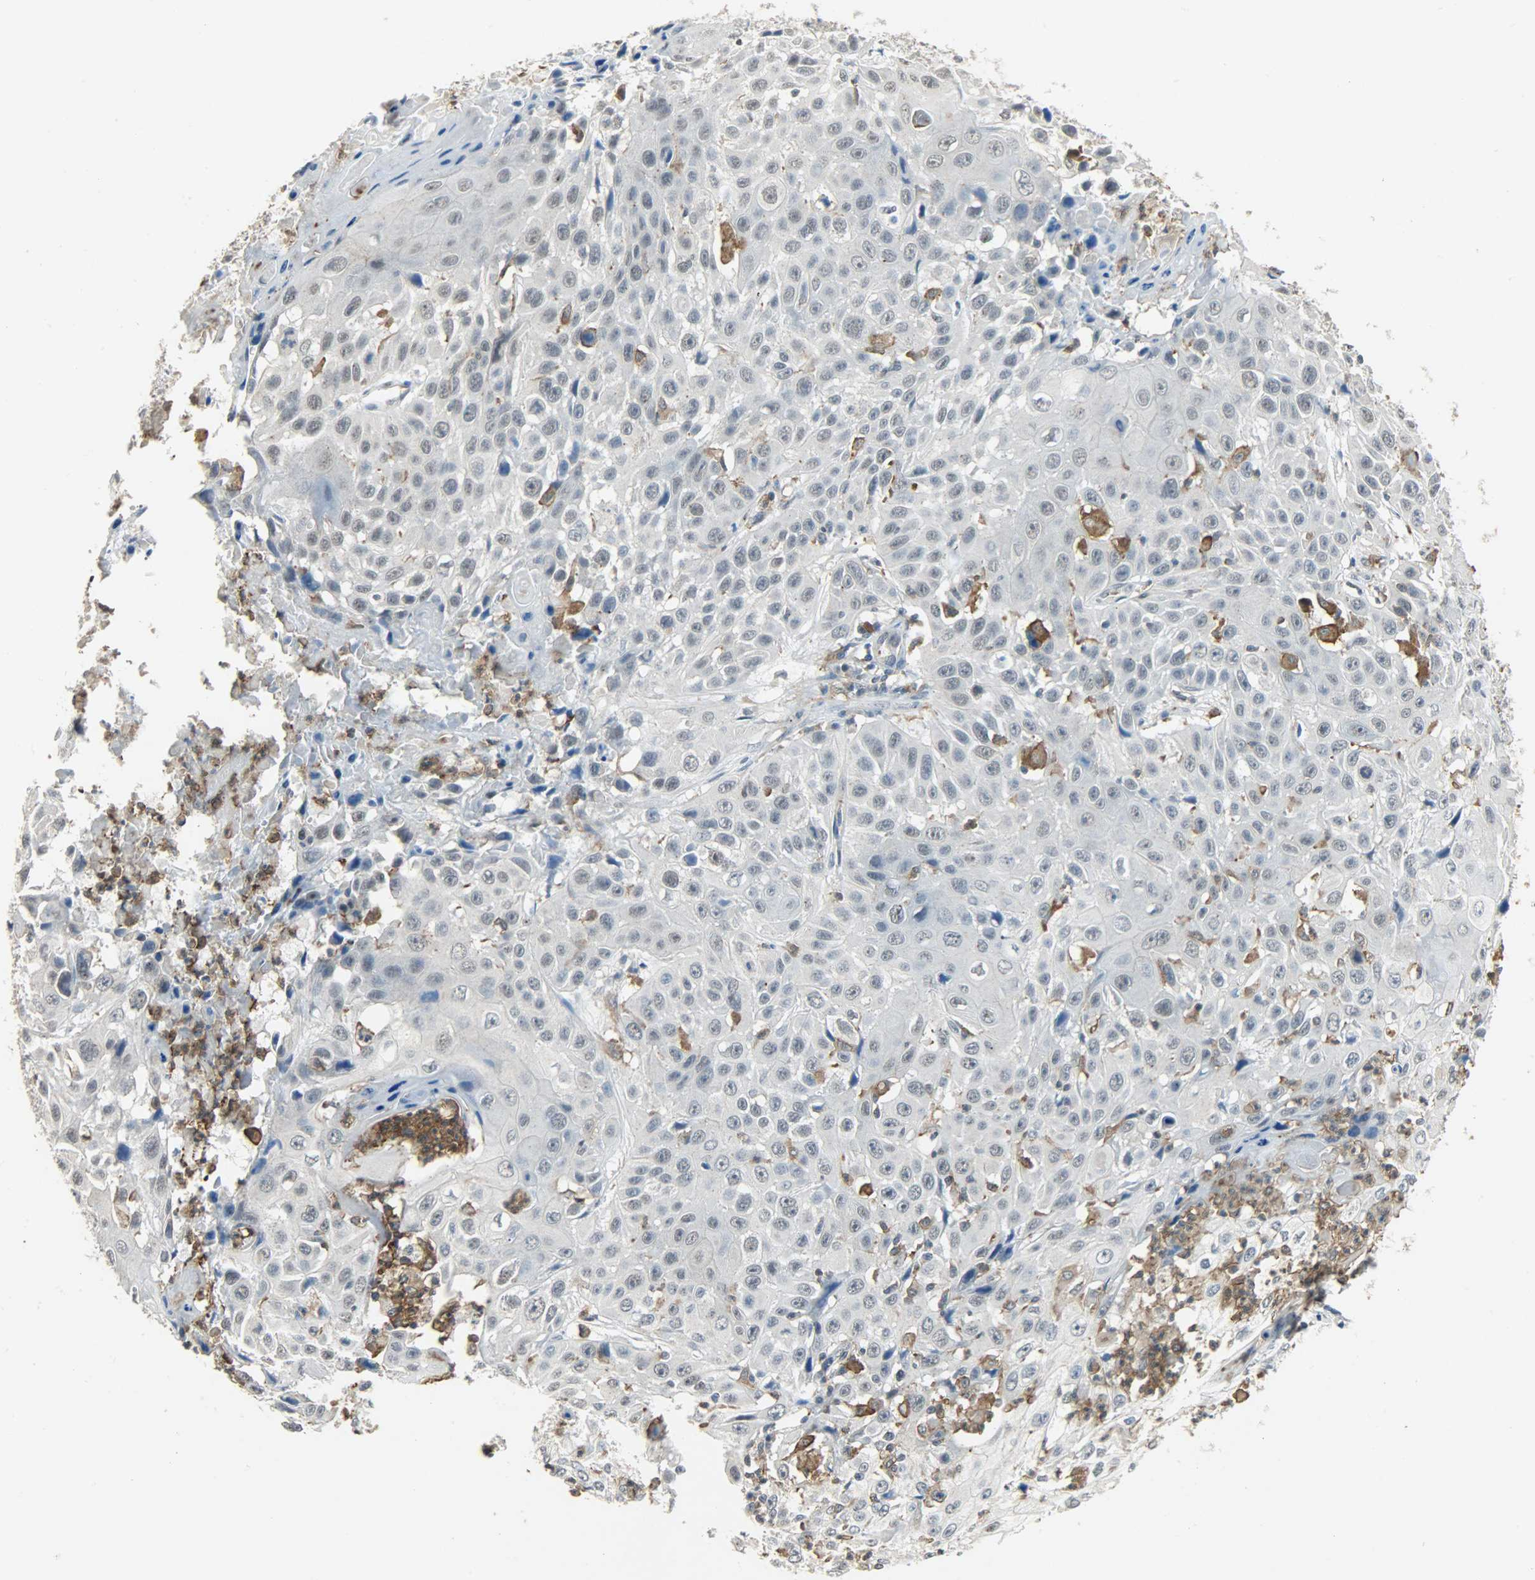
{"staining": {"intensity": "negative", "quantity": "none", "location": "none"}, "tissue": "cervical cancer", "cell_type": "Tumor cells", "image_type": "cancer", "snomed": [{"axis": "morphology", "description": "Squamous cell carcinoma, NOS"}, {"axis": "topography", "description": "Cervix"}], "caption": "Cervical cancer was stained to show a protein in brown. There is no significant staining in tumor cells. Nuclei are stained in blue.", "gene": "SKAP2", "patient": {"sex": "female", "age": 39}}